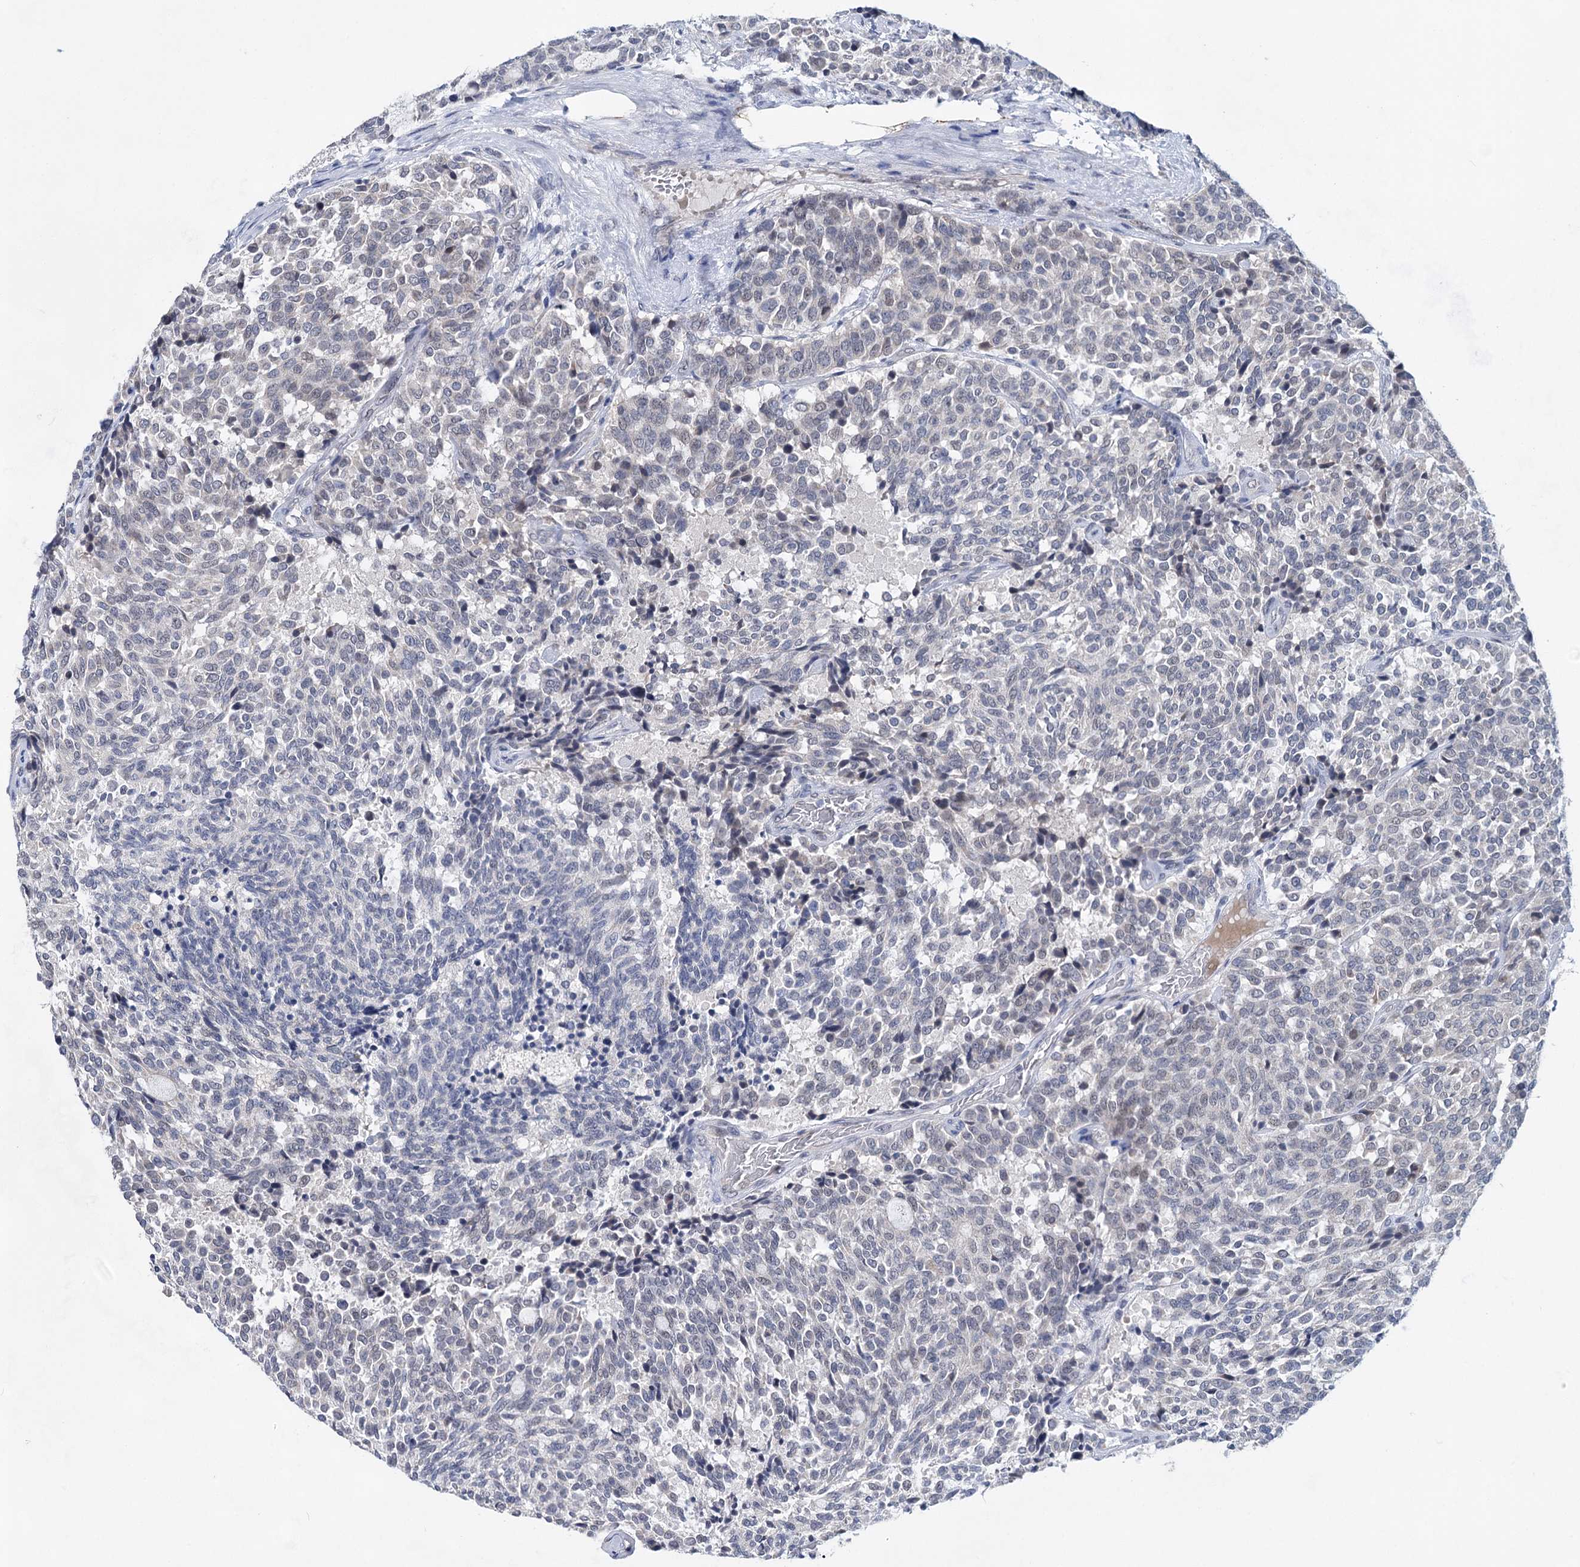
{"staining": {"intensity": "negative", "quantity": "none", "location": "none"}, "tissue": "carcinoid", "cell_type": "Tumor cells", "image_type": "cancer", "snomed": [{"axis": "morphology", "description": "Carcinoid, malignant, NOS"}, {"axis": "topography", "description": "Pancreas"}], "caption": "Carcinoid stained for a protein using immunohistochemistry displays no staining tumor cells.", "gene": "TTC17", "patient": {"sex": "female", "age": 54}}